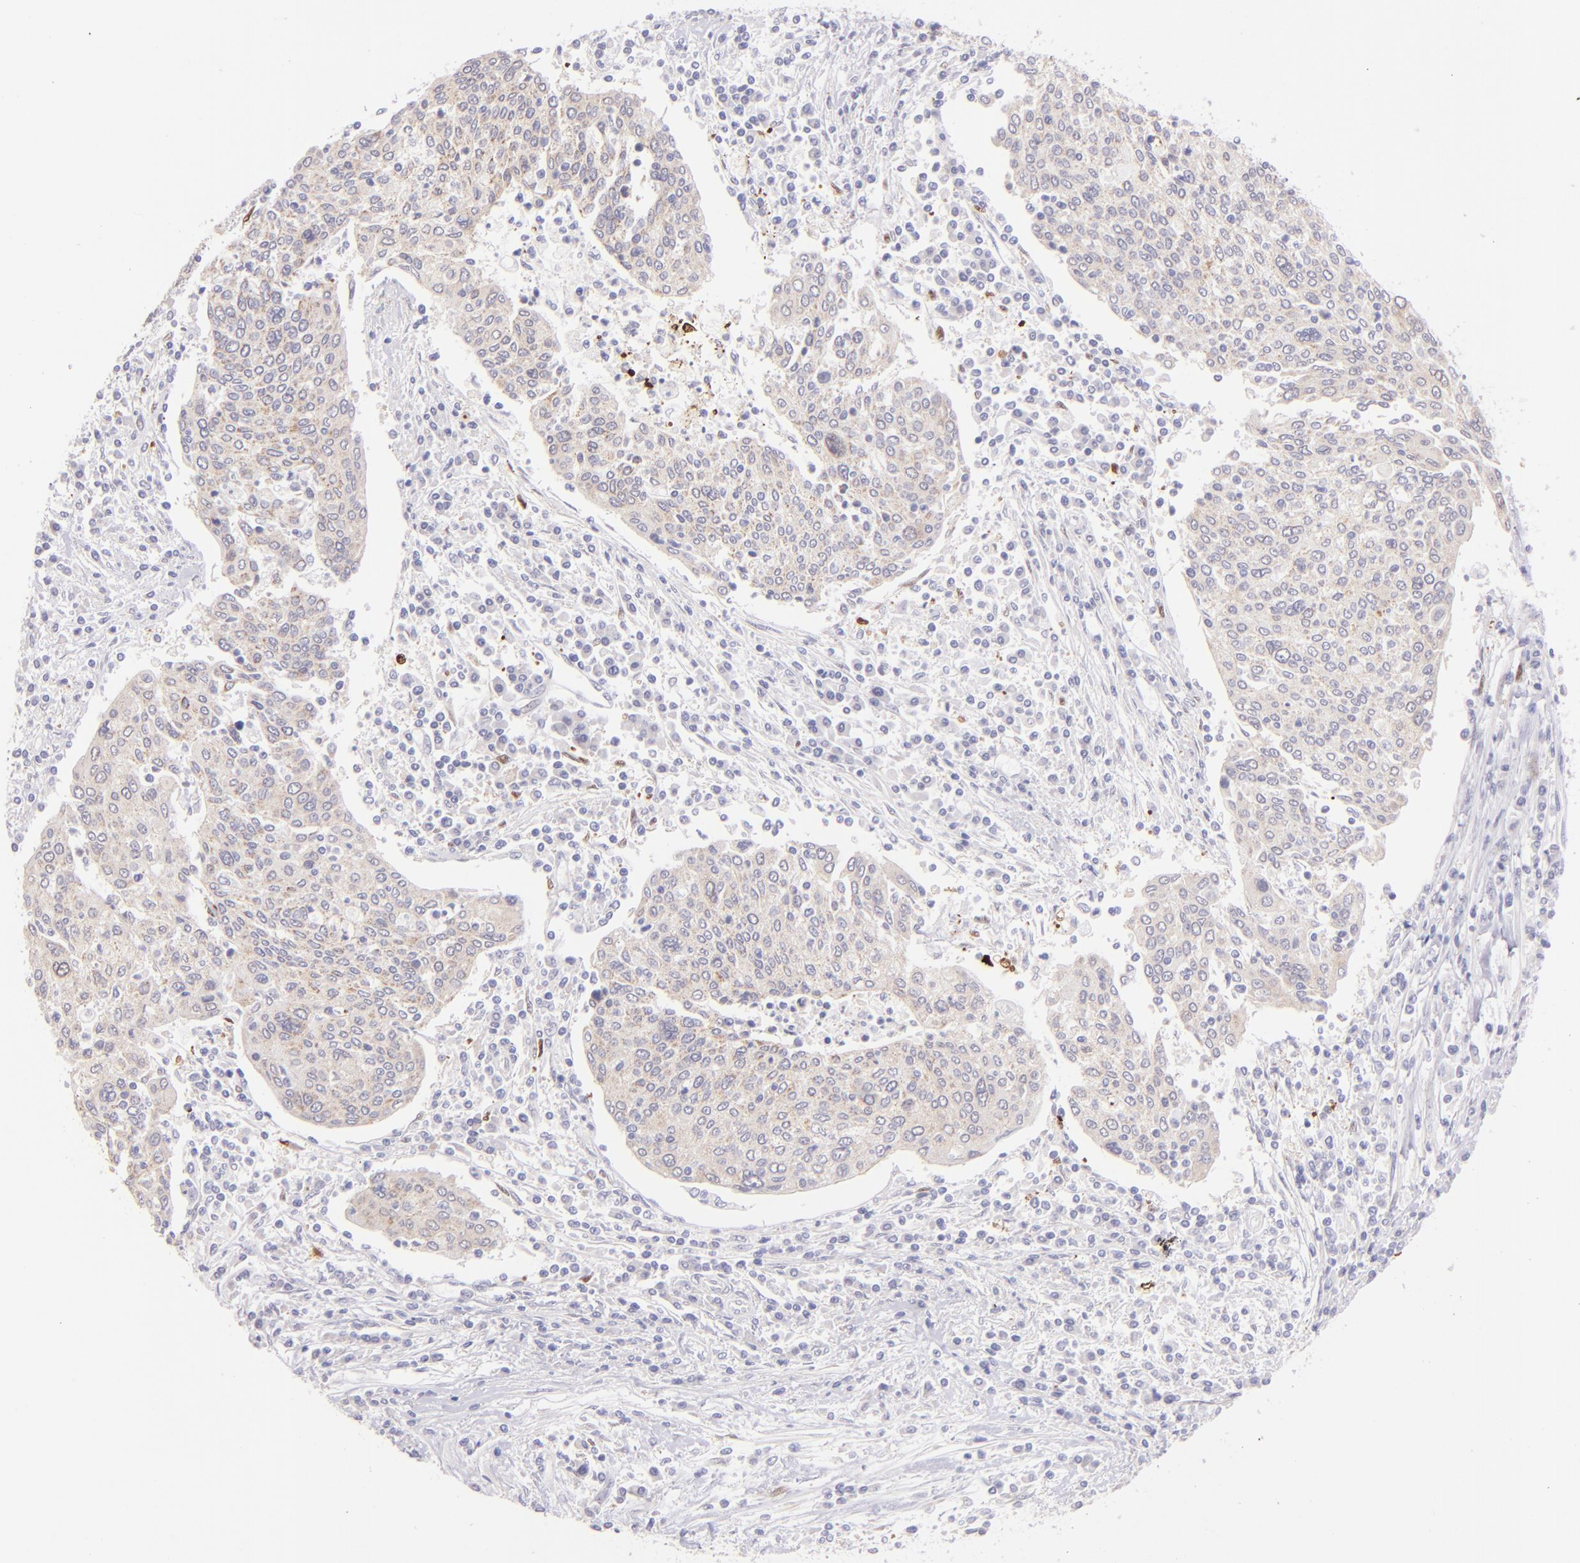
{"staining": {"intensity": "weak", "quantity": ">75%", "location": "cytoplasmic/membranous"}, "tissue": "cervical cancer", "cell_type": "Tumor cells", "image_type": "cancer", "snomed": [{"axis": "morphology", "description": "Squamous cell carcinoma, NOS"}, {"axis": "topography", "description": "Cervix"}], "caption": "An immunohistochemistry histopathology image of tumor tissue is shown. Protein staining in brown highlights weak cytoplasmic/membranous positivity in cervical cancer (squamous cell carcinoma) within tumor cells.", "gene": "SH2D4A", "patient": {"sex": "female", "age": 40}}